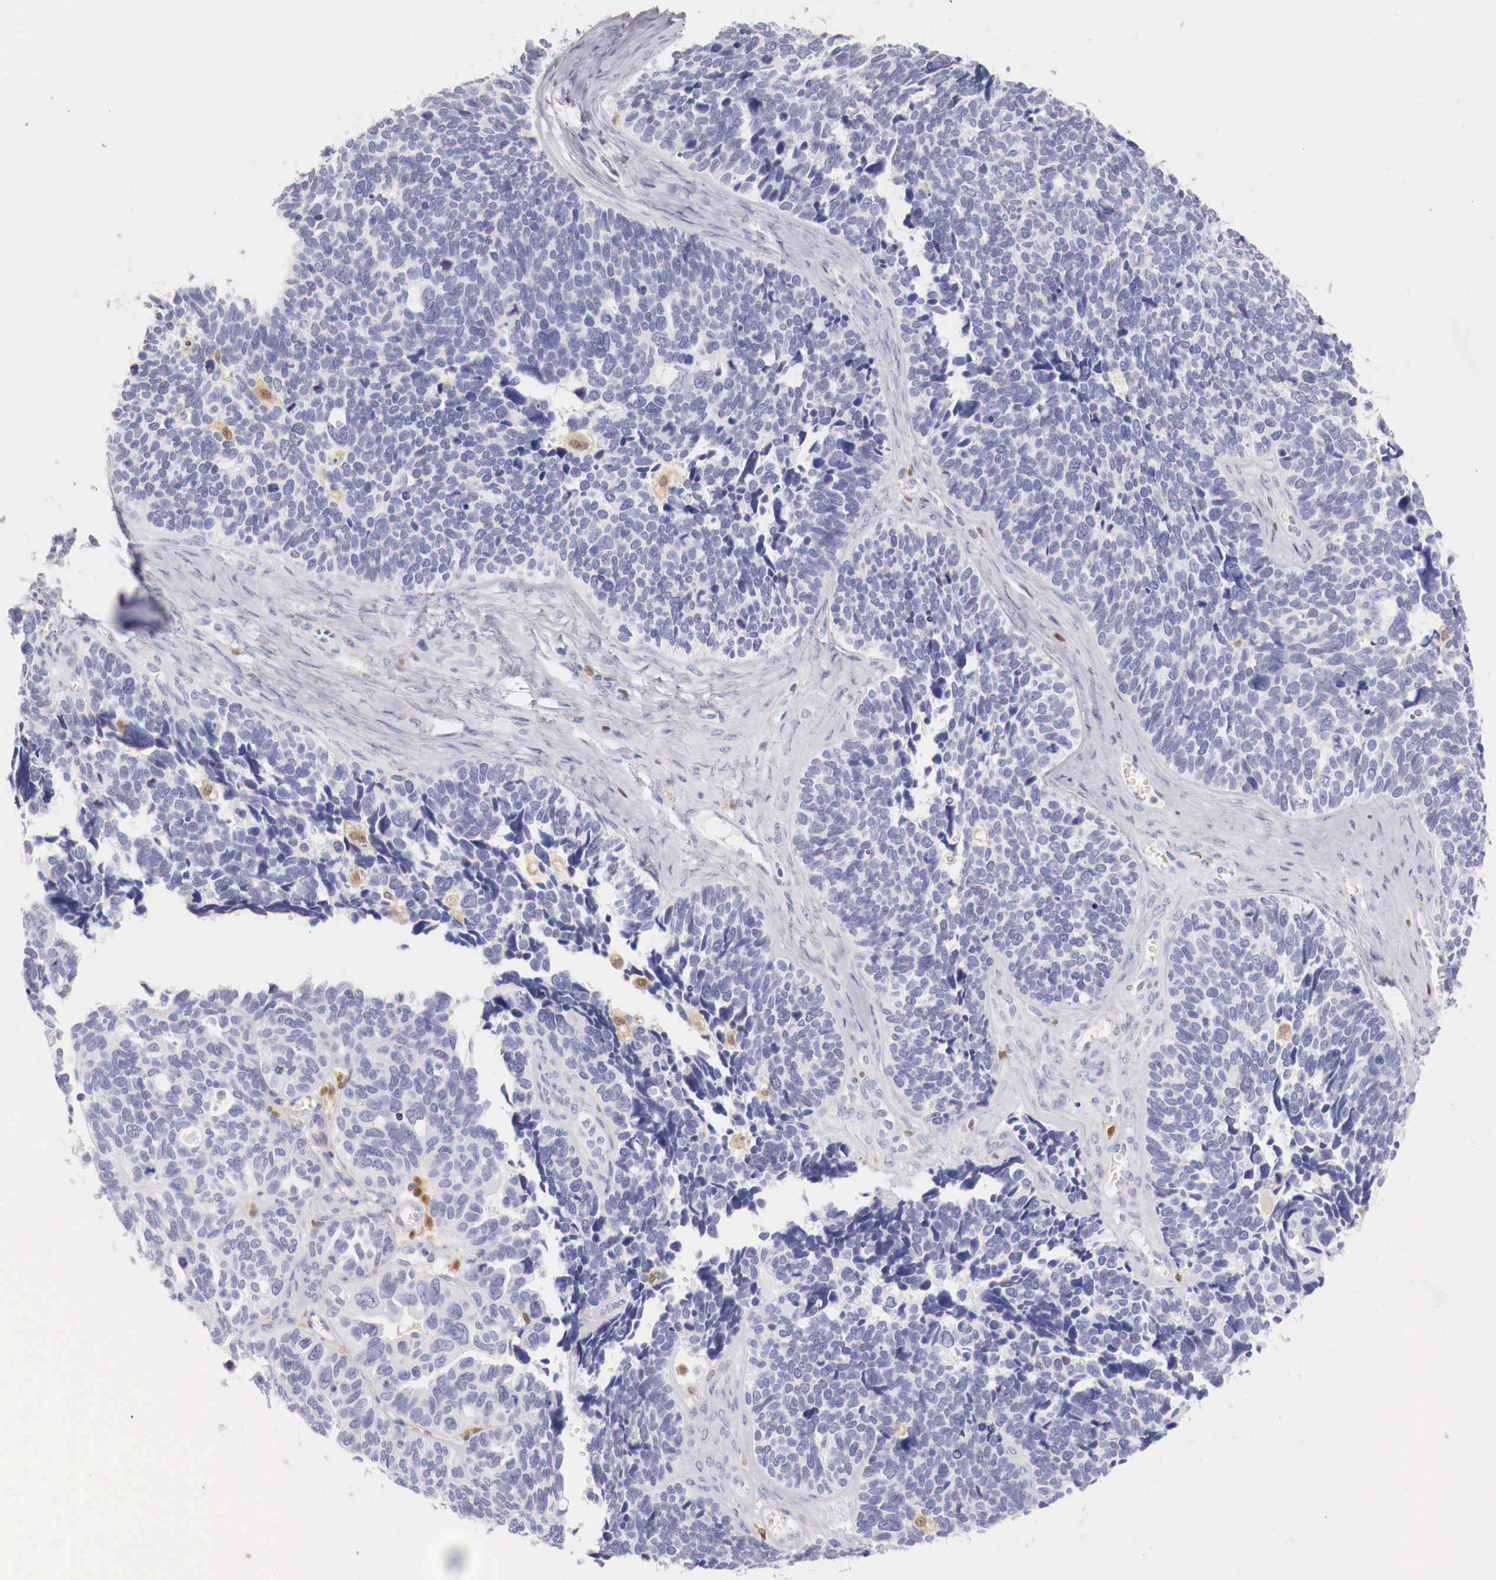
{"staining": {"intensity": "negative", "quantity": "none", "location": "none"}, "tissue": "ovarian cancer", "cell_type": "Tumor cells", "image_type": "cancer", "snomed": [{"axis": "morphology", "description": "Cystadenocarcinoma, serous, NOS"}, {"axis": "topography", "description": "Ovary"}], "caption": "A micrograph of human ovarian cancer (serous cystadenocarcinoma) is negative for staining in tumor cells.", "gene": "RENBP", "patient": {"sex": "female", "age": 77}}